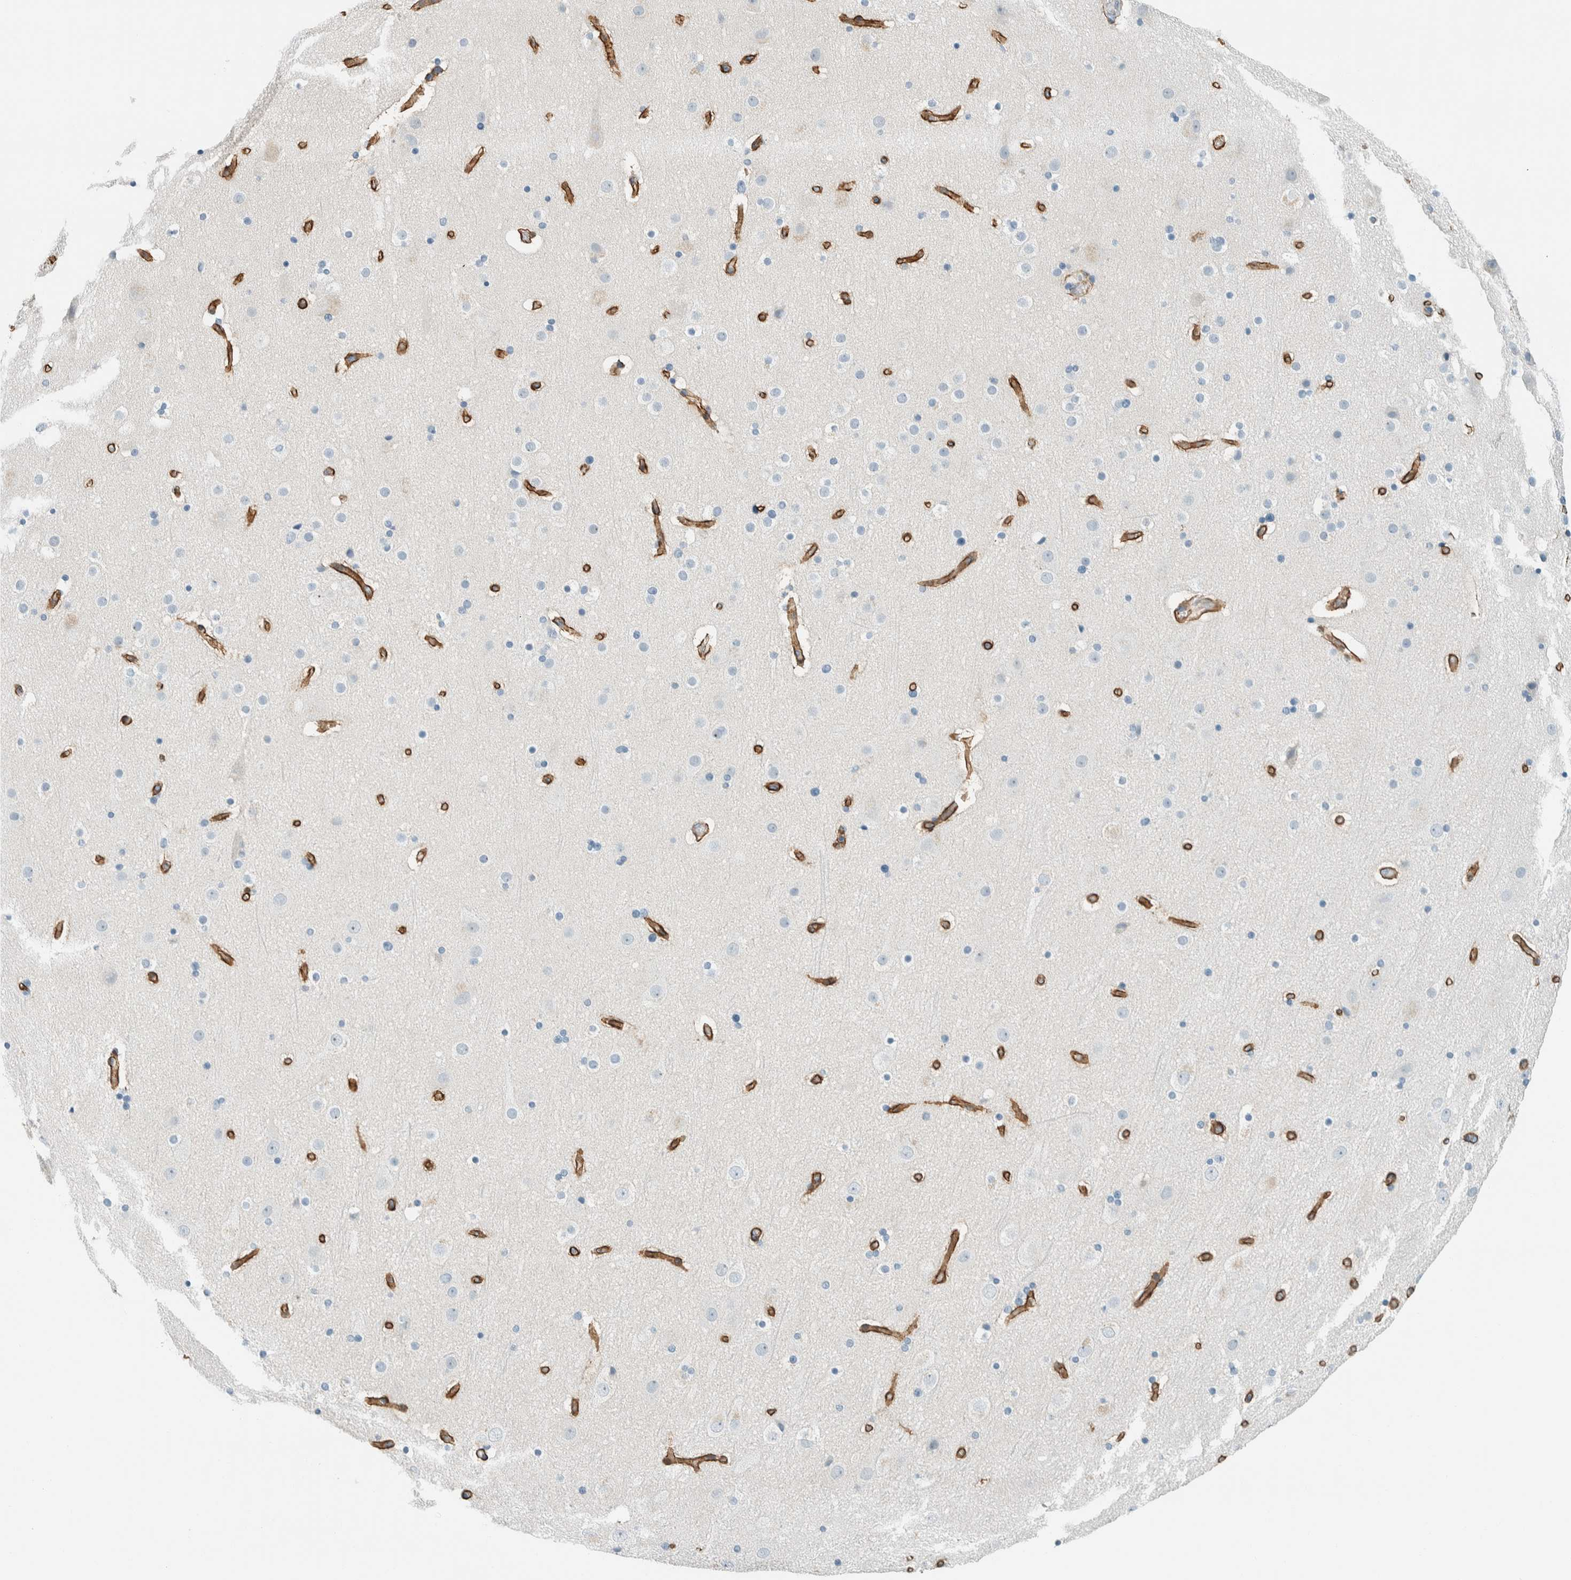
{"staining": {"intensity": "strong", "quantity": ">75%", "location": "cytoplasmic/membranous"}, "tissue": "cerebral cortex", "cell_type": "Endothelial cells", "image_type": "normal", "snomed": [{"axis": "morphology", "description": "Normal tissue, NOS"}, {"axis": "topography", "description": "Cerebral cortex"}], "caption": "A histopathology image of human cerebral cortex stained for a protein exhibits strong cytoplasmic/membranous brown staining in endothelial cells.", "gene": "SLFN12", "patient": {"sex": "male", "age": 57}}